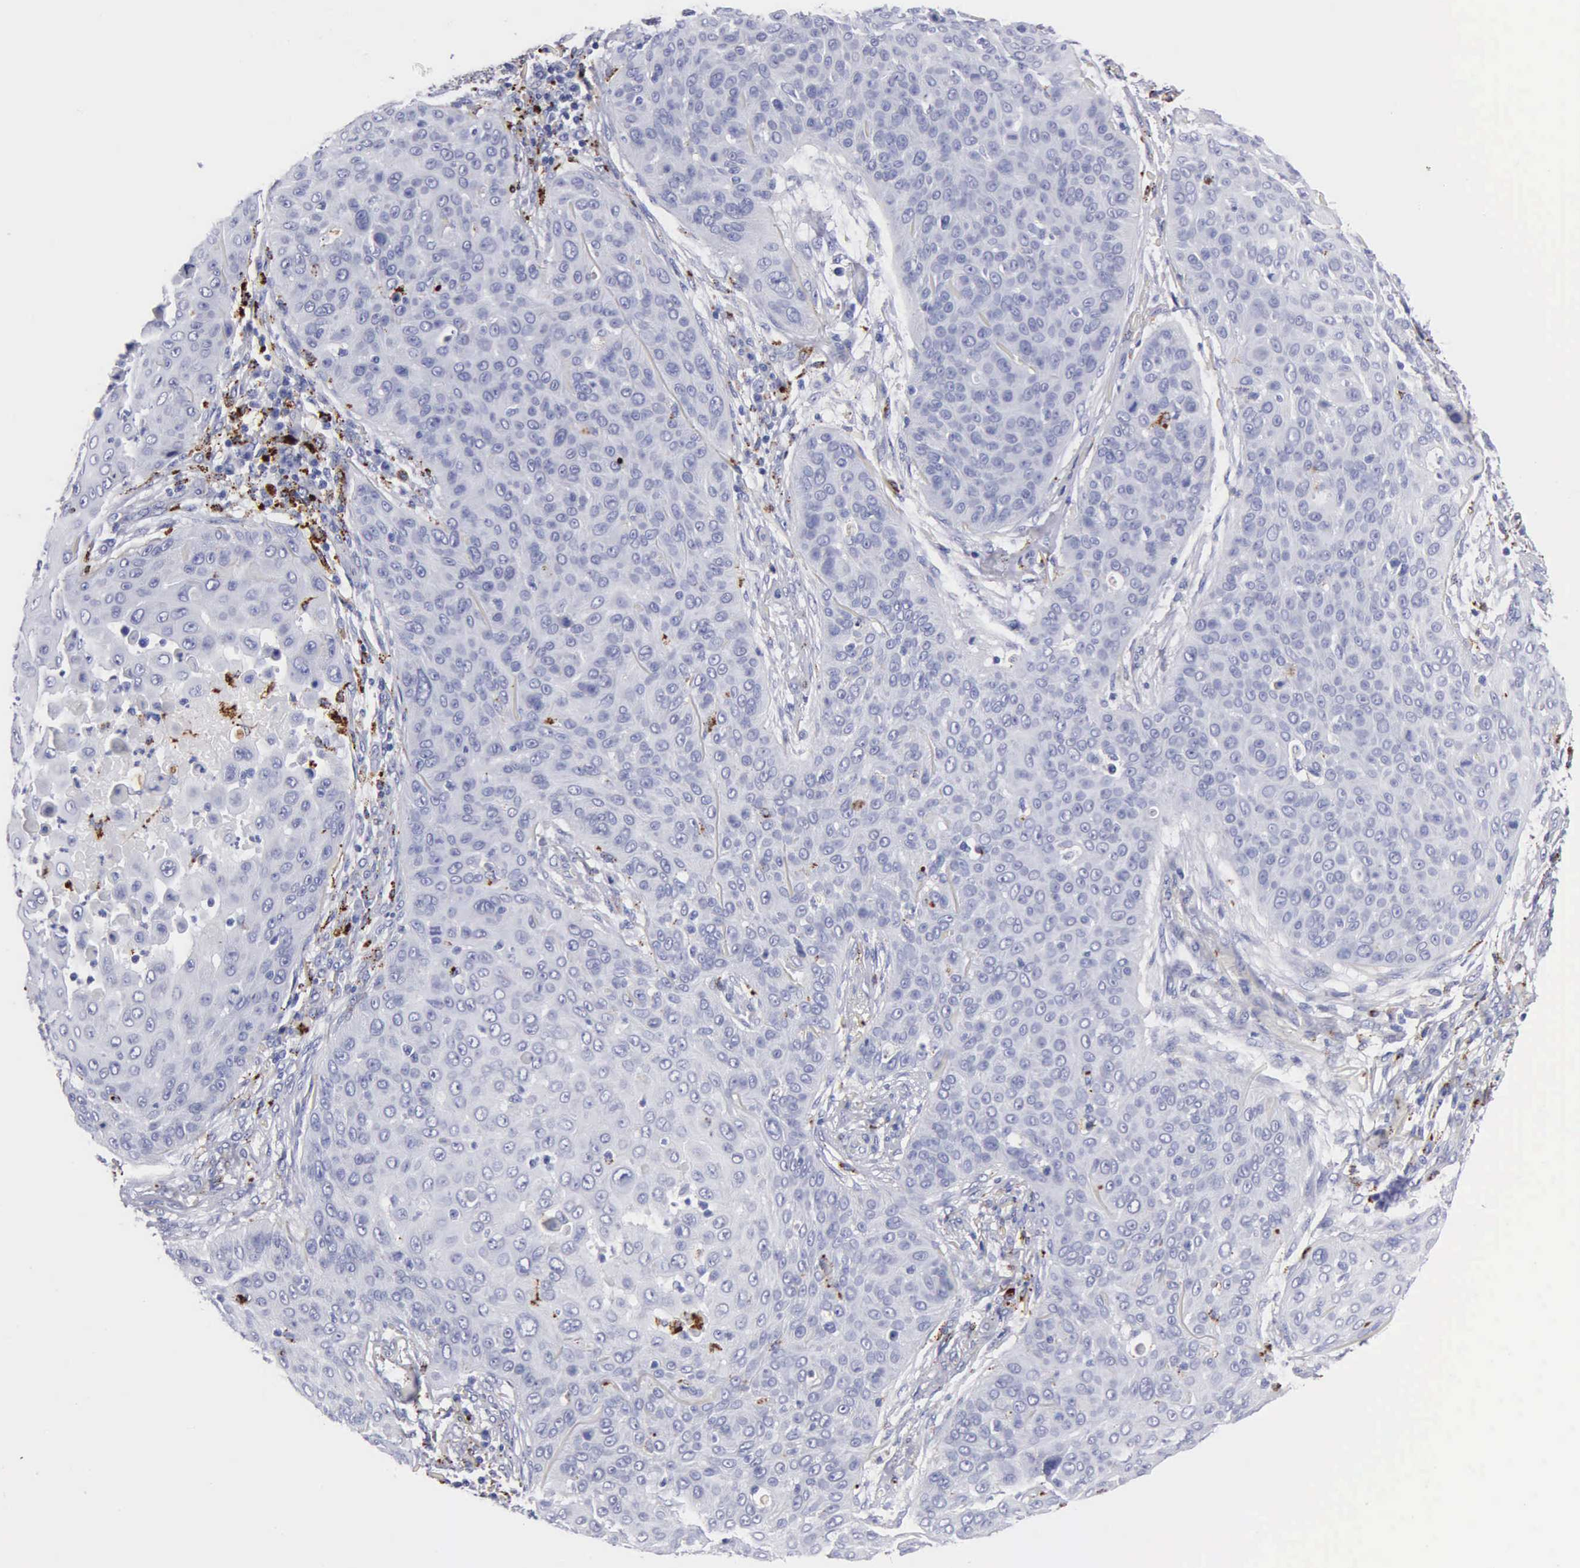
{"staining": {"intensity": "negative", "quantity": "none", "location": "none"}, "tissue": "skin cancer", "cell_type": "Tumor cells", "image_type": "cancer", "snomed": [{"axis": "morphology", "description": "Squamous cell carcinoma, NOS"}, {"axis": "topography", "description": "Skin"}], "caption": "Immunohistochemistry image of squamous cell carcinoma (skin) stained for a protein (brown), which reveals no staining in tumor cells.", "gene": "CTSL", "patient": {"sex": "male", "age": 82}}